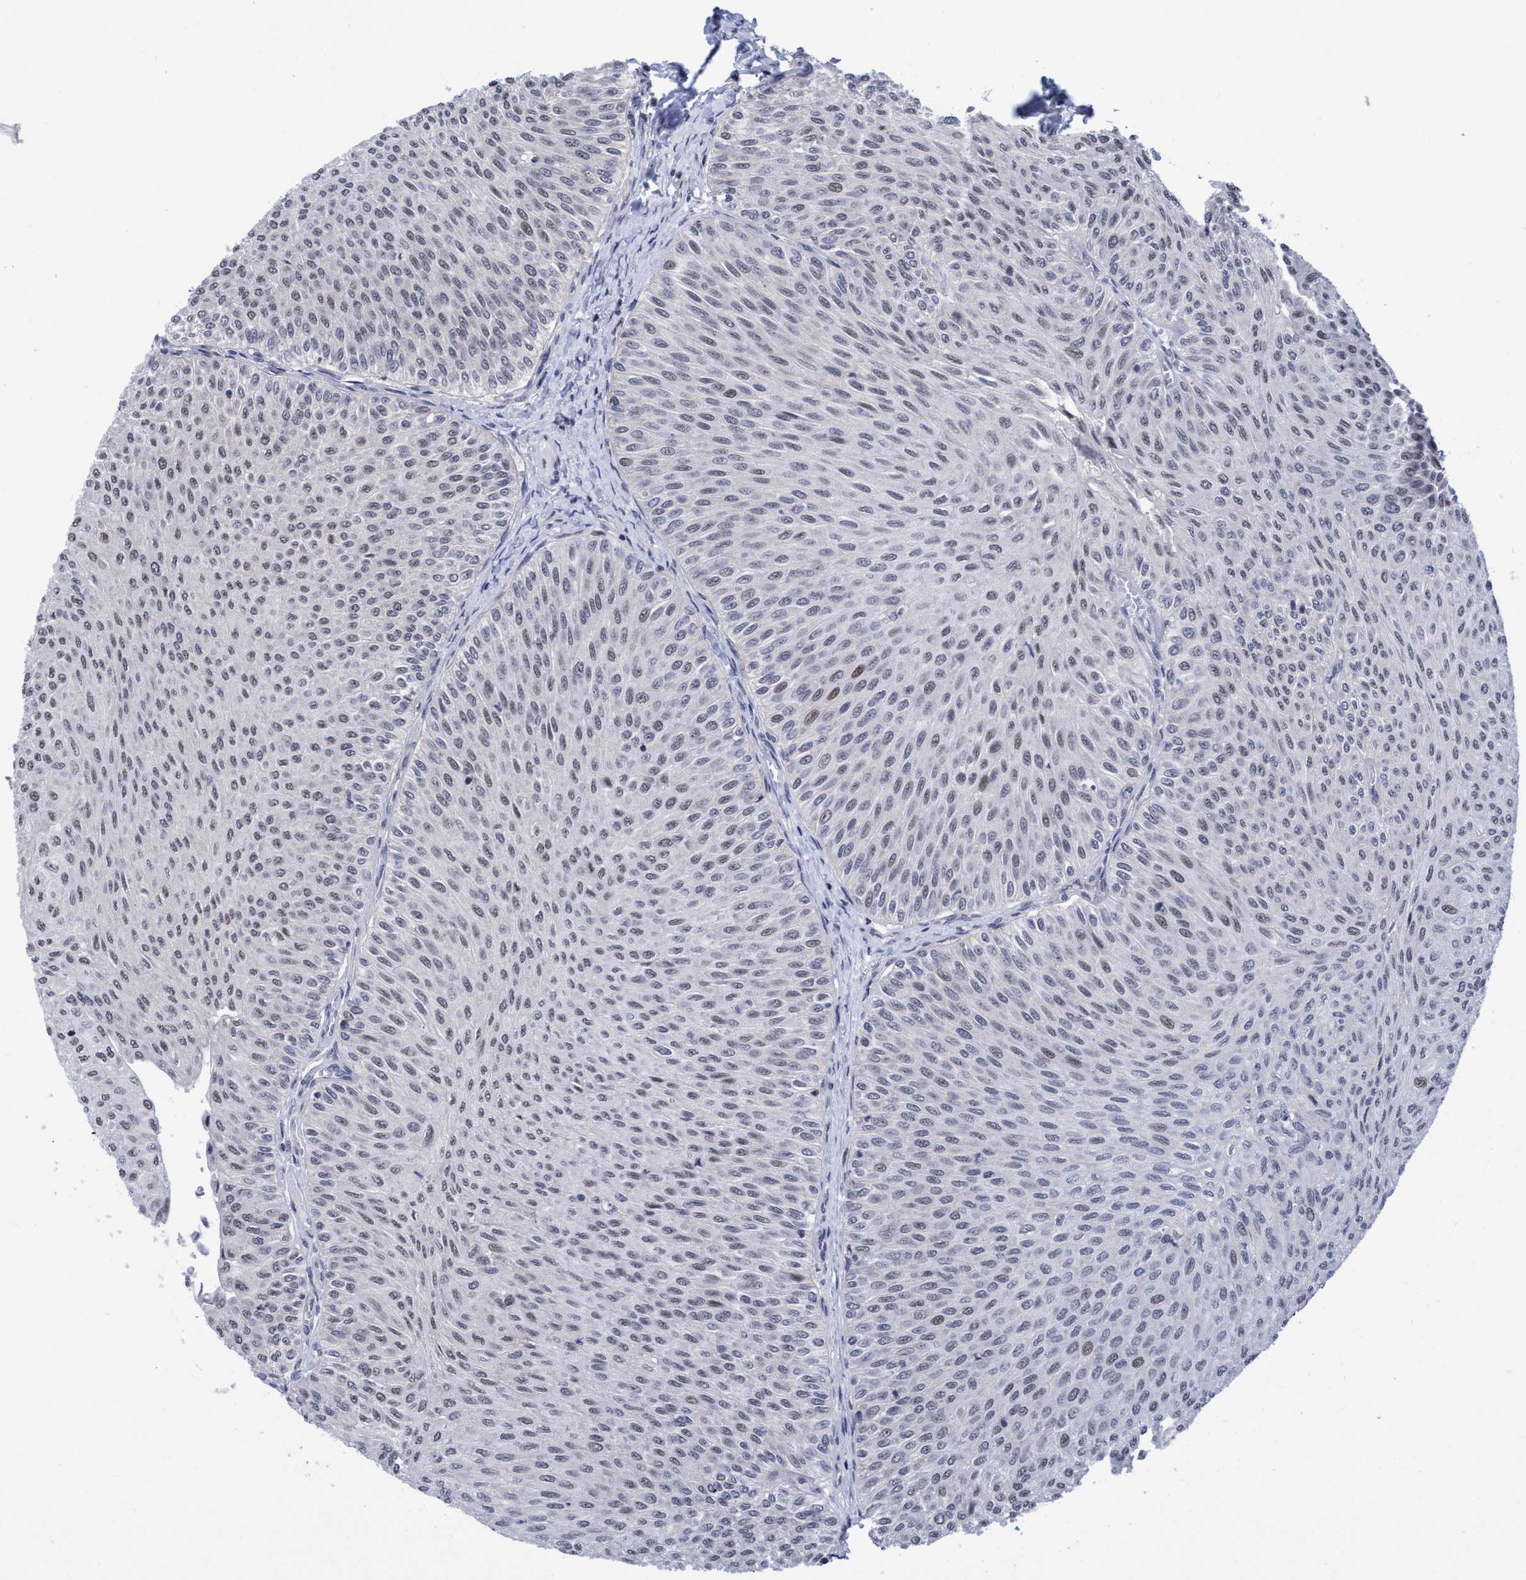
{"staining": {"intensity": "weak", "quantity": "<25%", "location": "nuclear"}, "tissue": "urothelial cancer", "cell_type": "Tumor cells", "image_type": "cancer", "snomed": [{"axis": "morphology", "description": "Urothelial carcinoma, Low grade"}, {"axis": "topography", "description": "Urinary bladder"}], "caption": "Tumor cells are negative for protein expression in human low-grade urothelial carcinoma.", "gene": "C9orf78", "patient": {"sex": "male", "age": 78}}